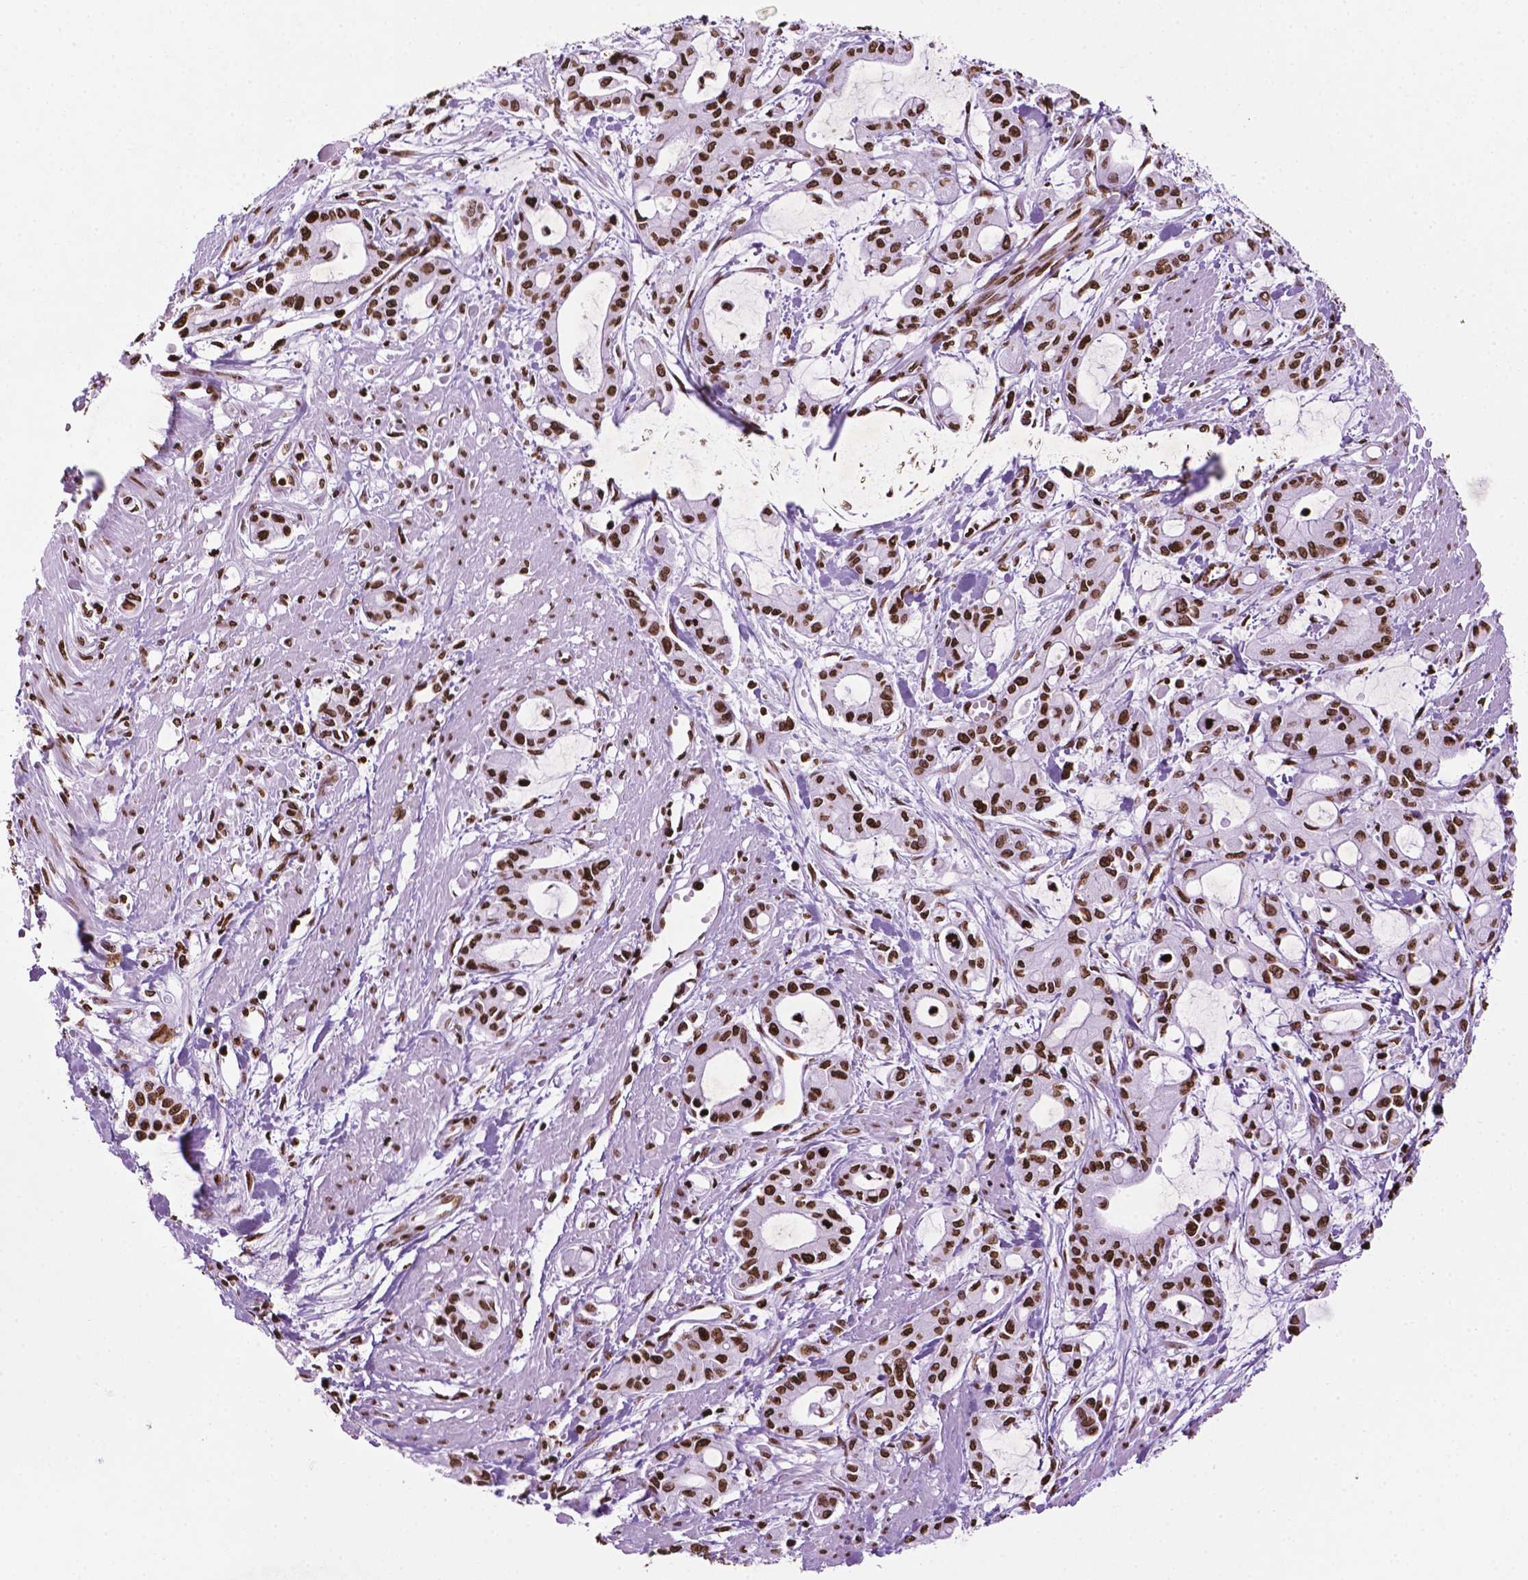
{"staining": {"intensity": "strong", "quantity": ">75%", "location": "nuclear"}, "tissue": "pancreatic cancer", "cell_type": "Tumor cells", "image_type": "cancer", "snomed": [{"axis": "morphology", "description": "Adenocarcinoma, NOS"}, {"axis": "topography", "description": "Pancreas"}], "caption": "Approximately >75% of tumor cells in human pancreatic adenocarcinoma reveal strong nuclear protein staining as visualized by brown immunohistochemical staining.", "gene": "TMEM250", "patient": {"sex": "male", "age": 48}}